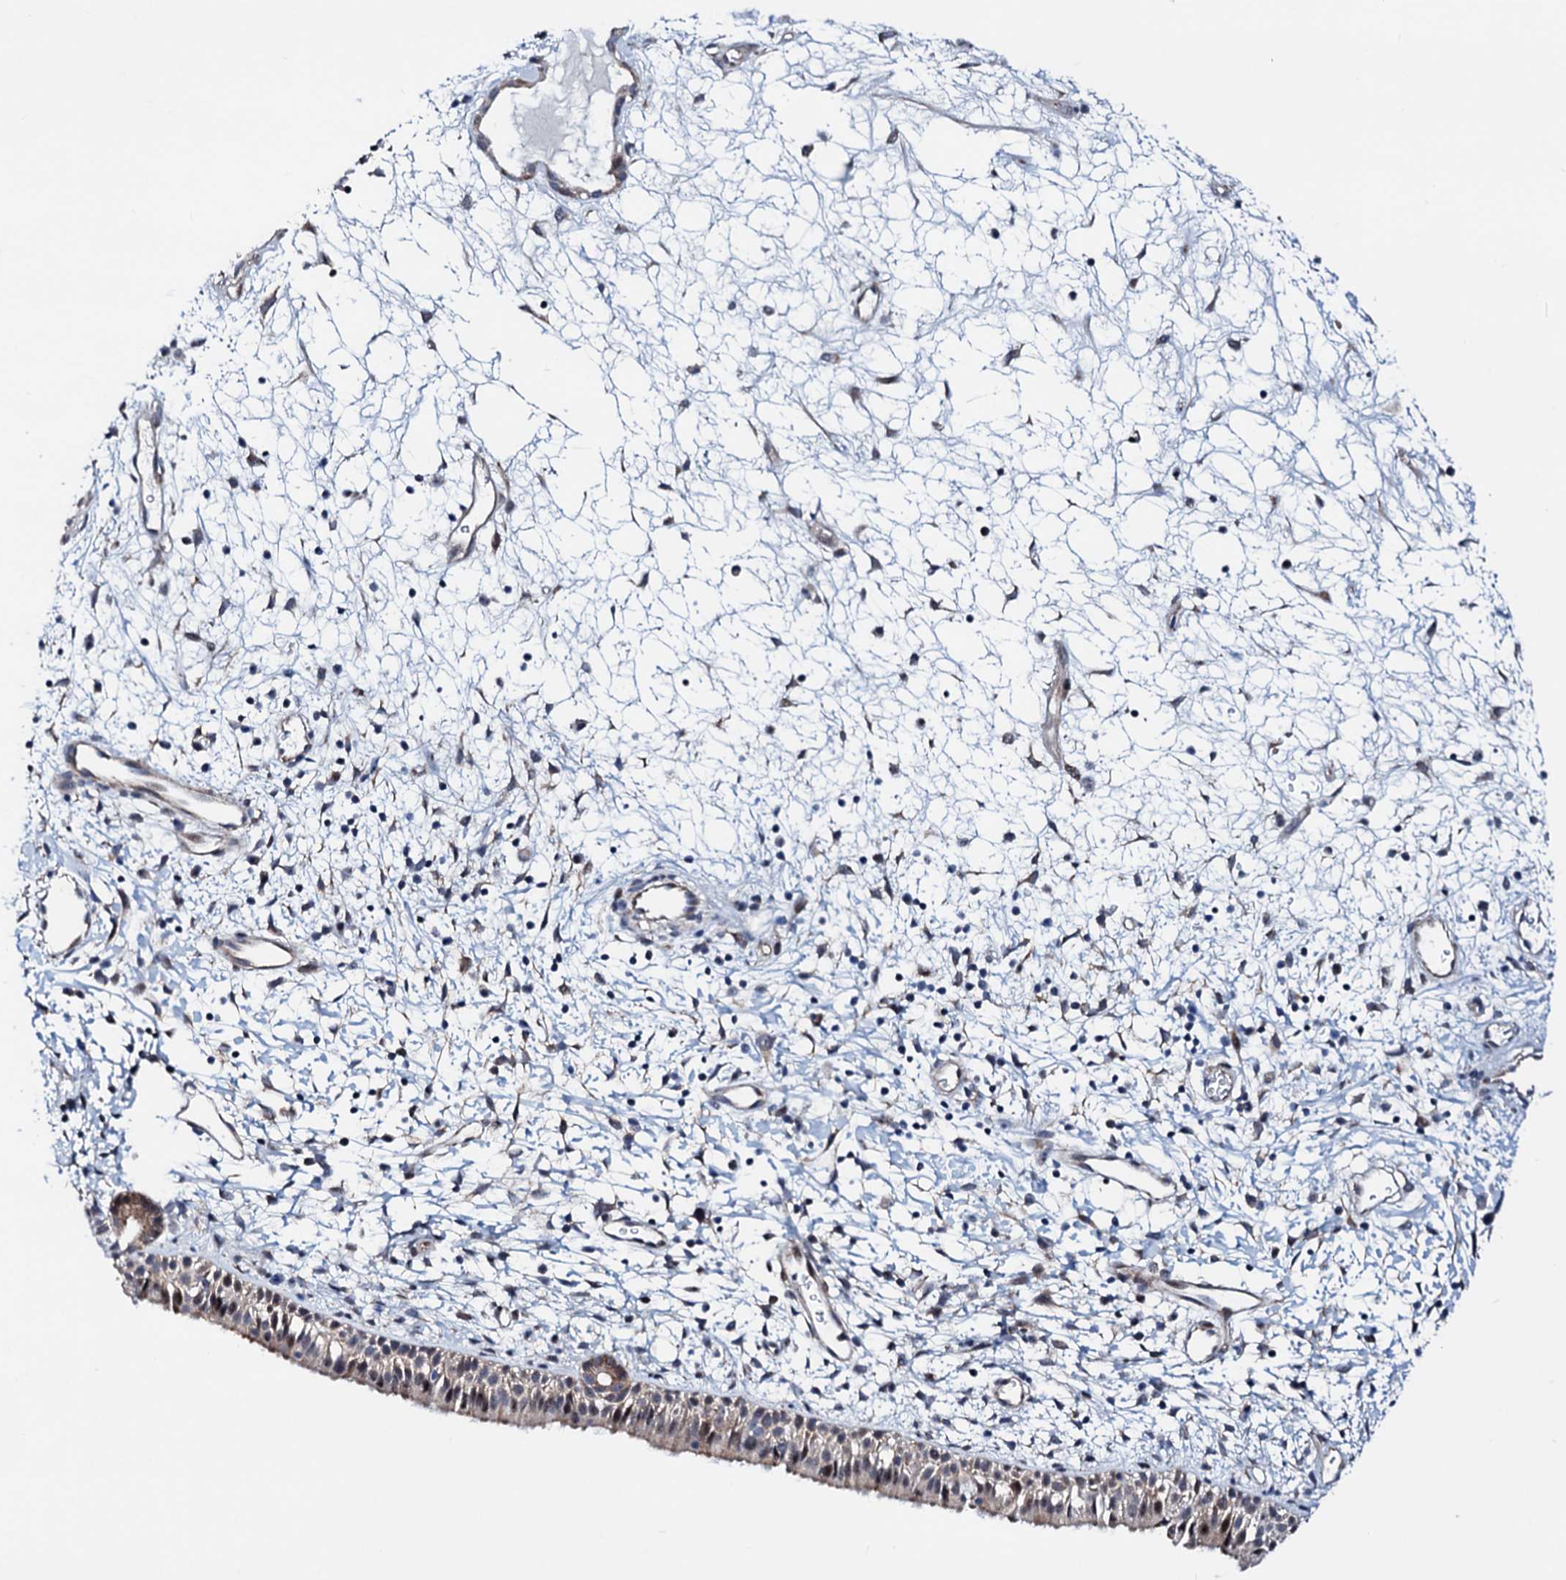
{"staining": {"intensity": "moderate", "quantity": "<25%", "location": "nuclear"}, "tissue": "nasopharynx", "cell_type": "Respiratory epithelial cells", "image_type": "normal", "snomed": [{"axis": "morphology", "description": "Normal tissue, NOS"}, {"axis": "topography", "description": "Nasopharynx"}], "caption": "This histopathology image exhibits immunohistochemistry (IHC) staining of benign nasopharynx, with low moderate nuclear staining in approximately <25% of respiratory epithelial cells.", "gene": "COA4", "patient": {"sex": "male", "age": 22}}